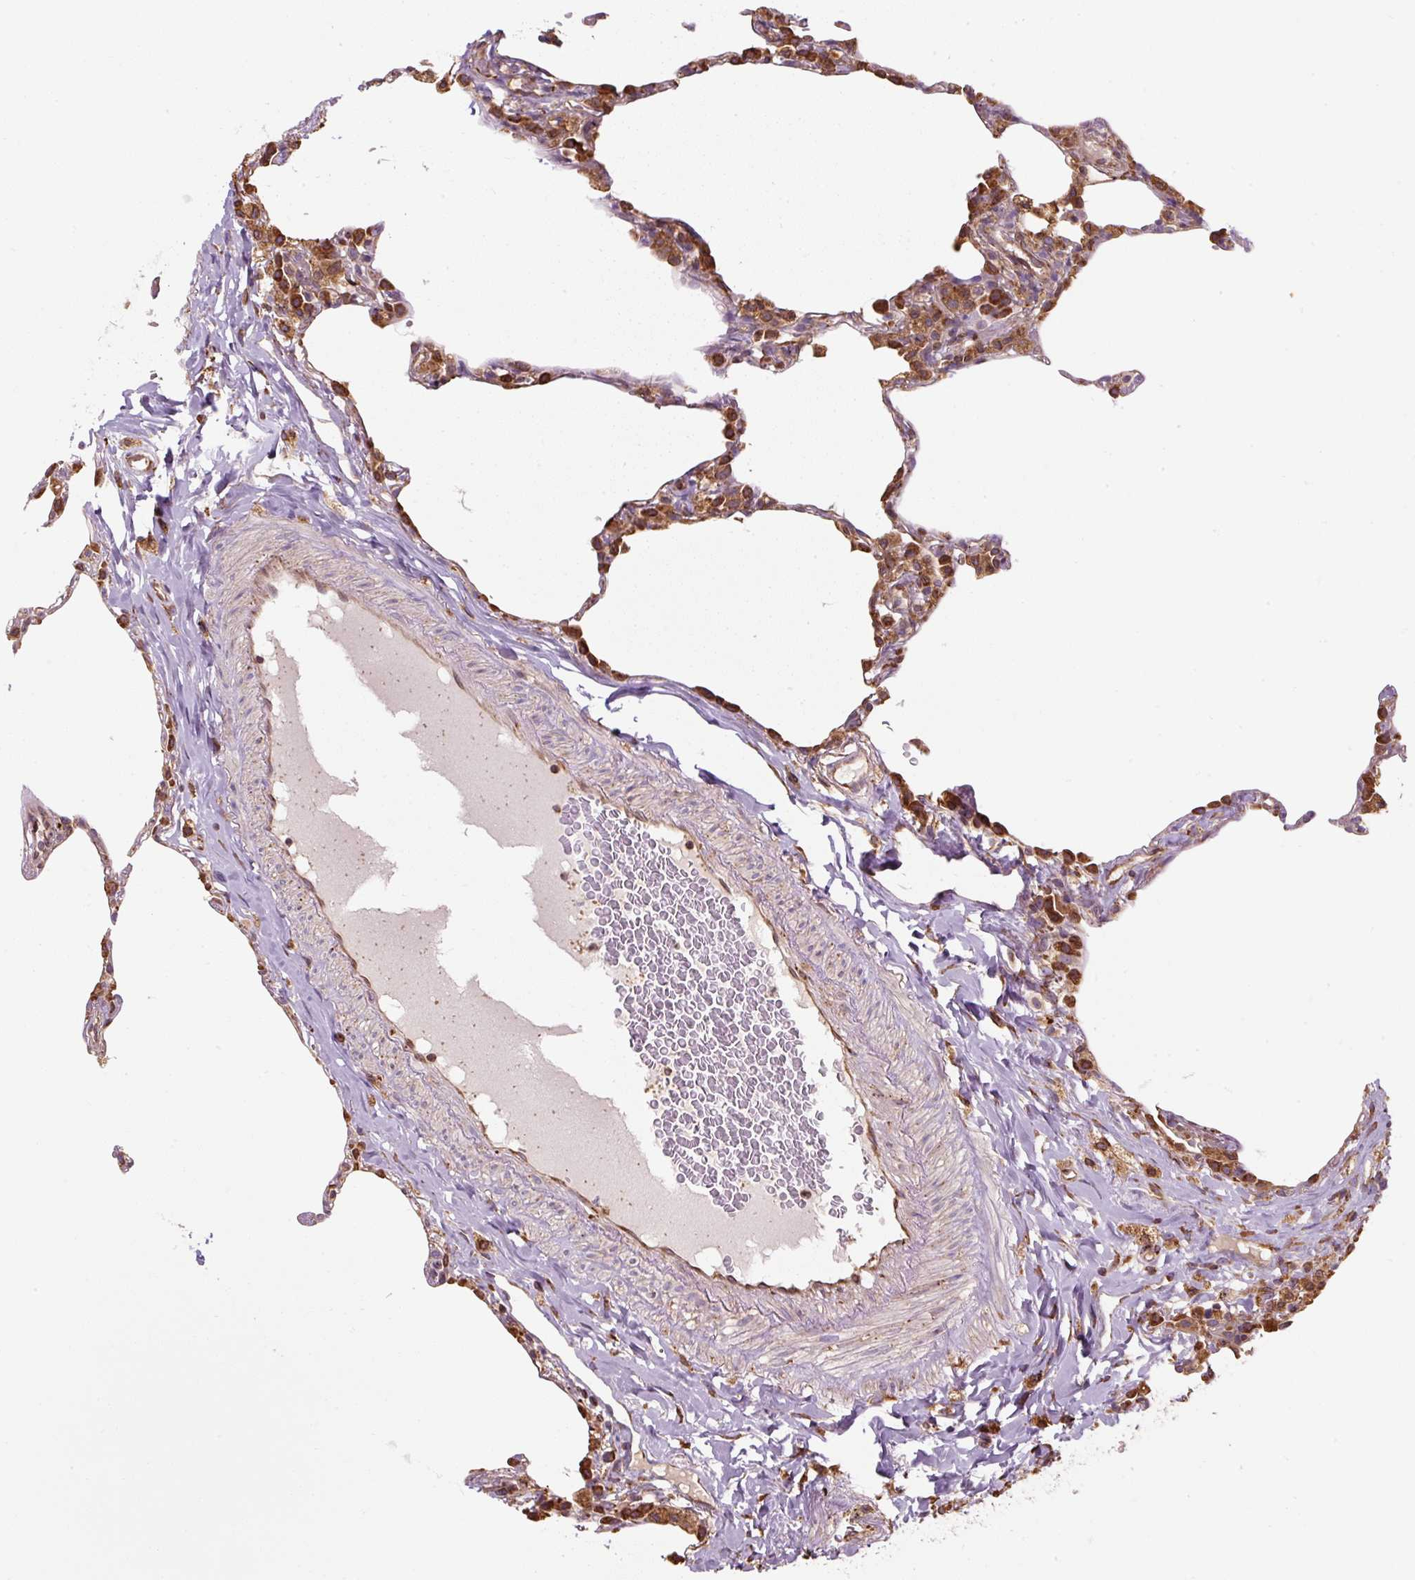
{"staining": {"intensity": "strong", "quantity": "25%-75%", "location": "cytoplasmic/membranous"}, "tissue": "lung", "cell_type": "Alveolar cells", "image_type": "normal", "snomed": [{"axis": "morphology", "description": "Normal tissue, NOS"}, {"axis": "topography", "description": "Lung"}], "caption": "Immunohistochemical staining of normal lung shows 25%-75% levels of strong cytoplasmic/membranous protein staining in about 25%-75% of alveolar cells.", "gene": "PRKCSH", "patient": {"sex": "female", "age": 57}}